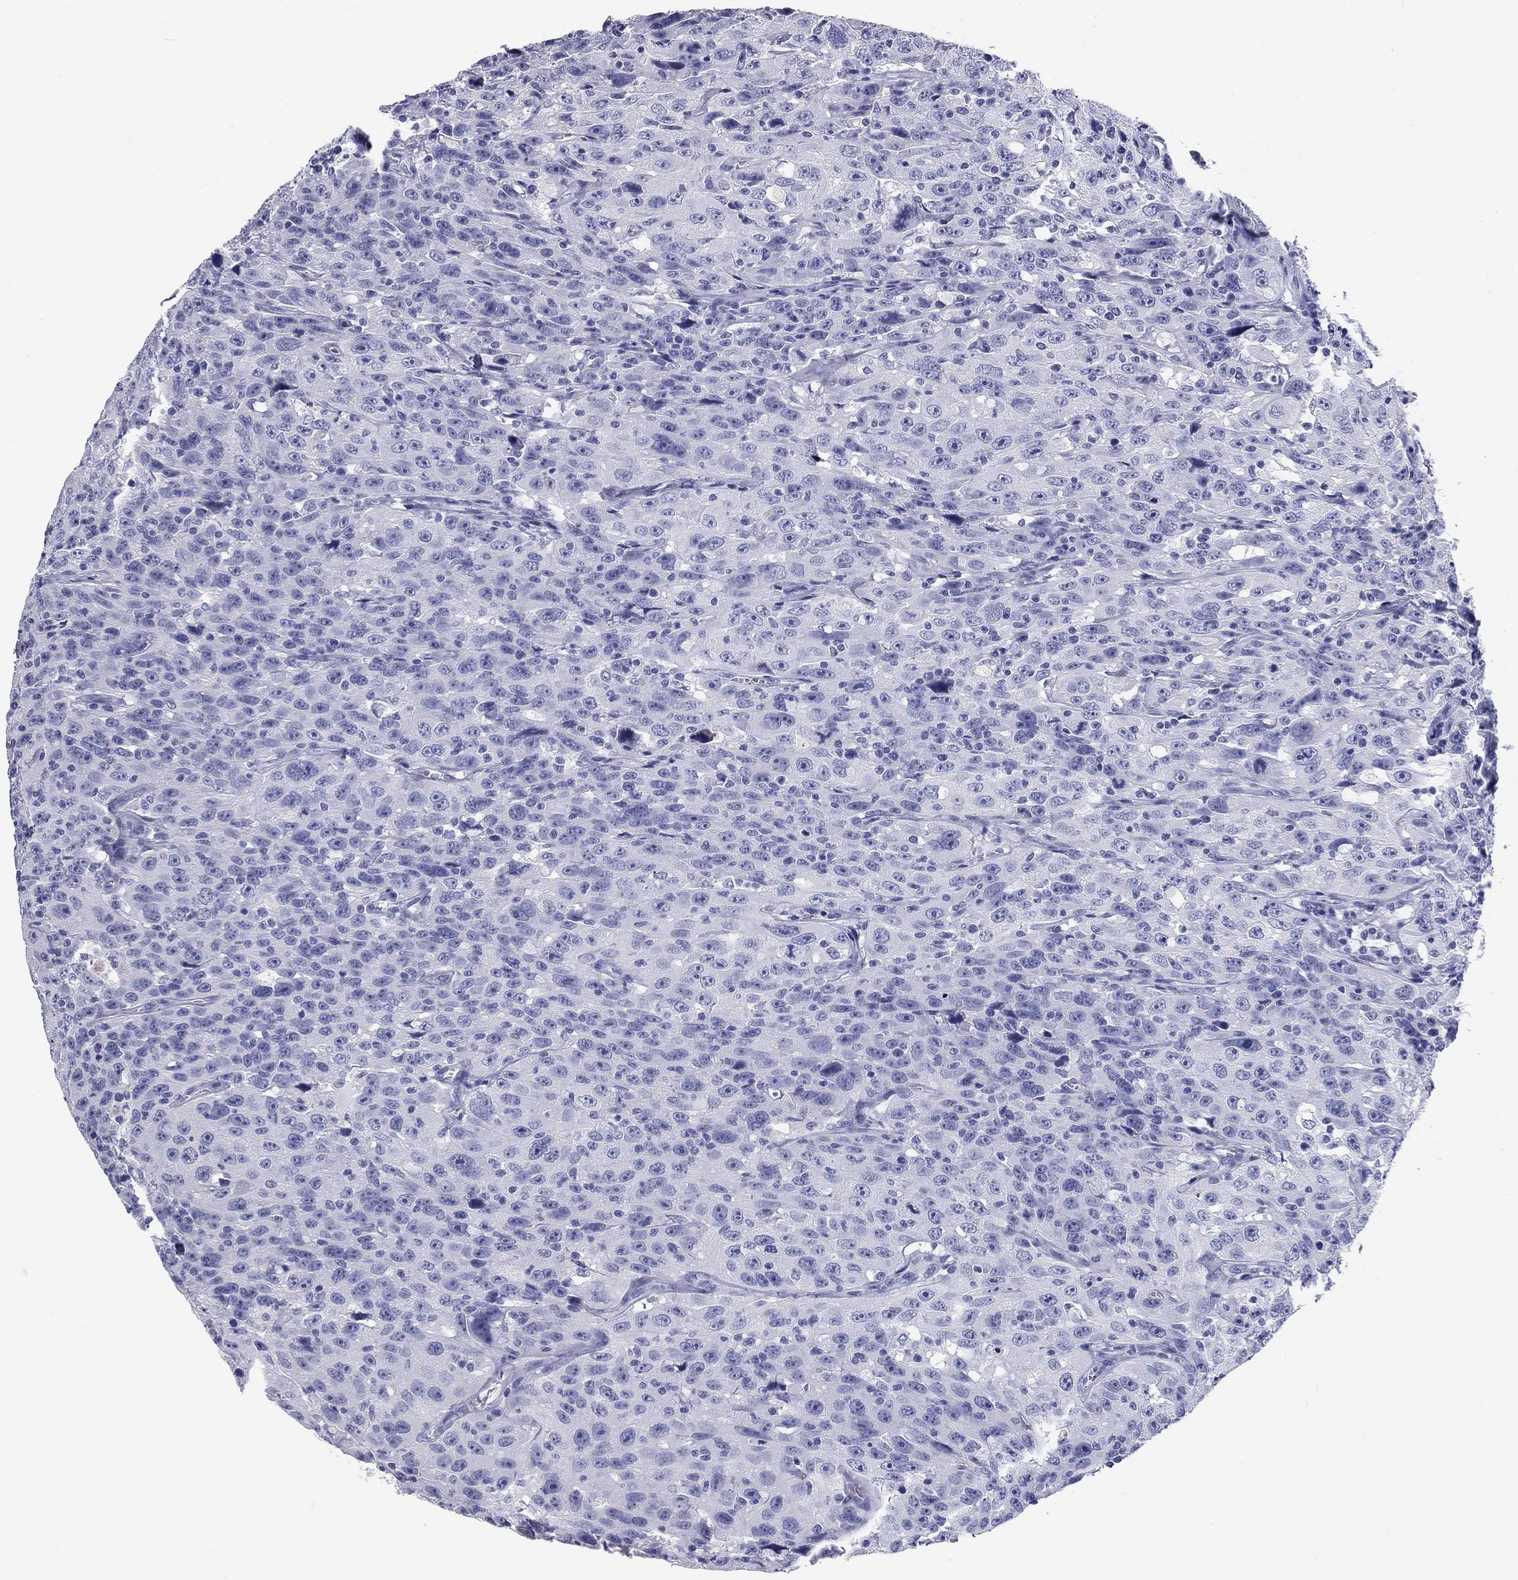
{"staining": {"intensity": "negative", "quantity": "none", "location": "none"}, "tissue": "urothelial cancer", "cell_type": "Tumor cells", "image_type": "cancer", "snomed": [{"axis": "morphology", "description": "Urothelial carcinoma, NOS"}, {"axis": "morphology", "description": "Urothelial carcinoma, High grade"}, {"axis": "topography", "description": "Urinary bladder"}], "caption": "Tumor cells show no significant protein expression in transitional cell carcinoma.", "gene": "DNALI1", "patient": {"sex": "female", "age": 73}}